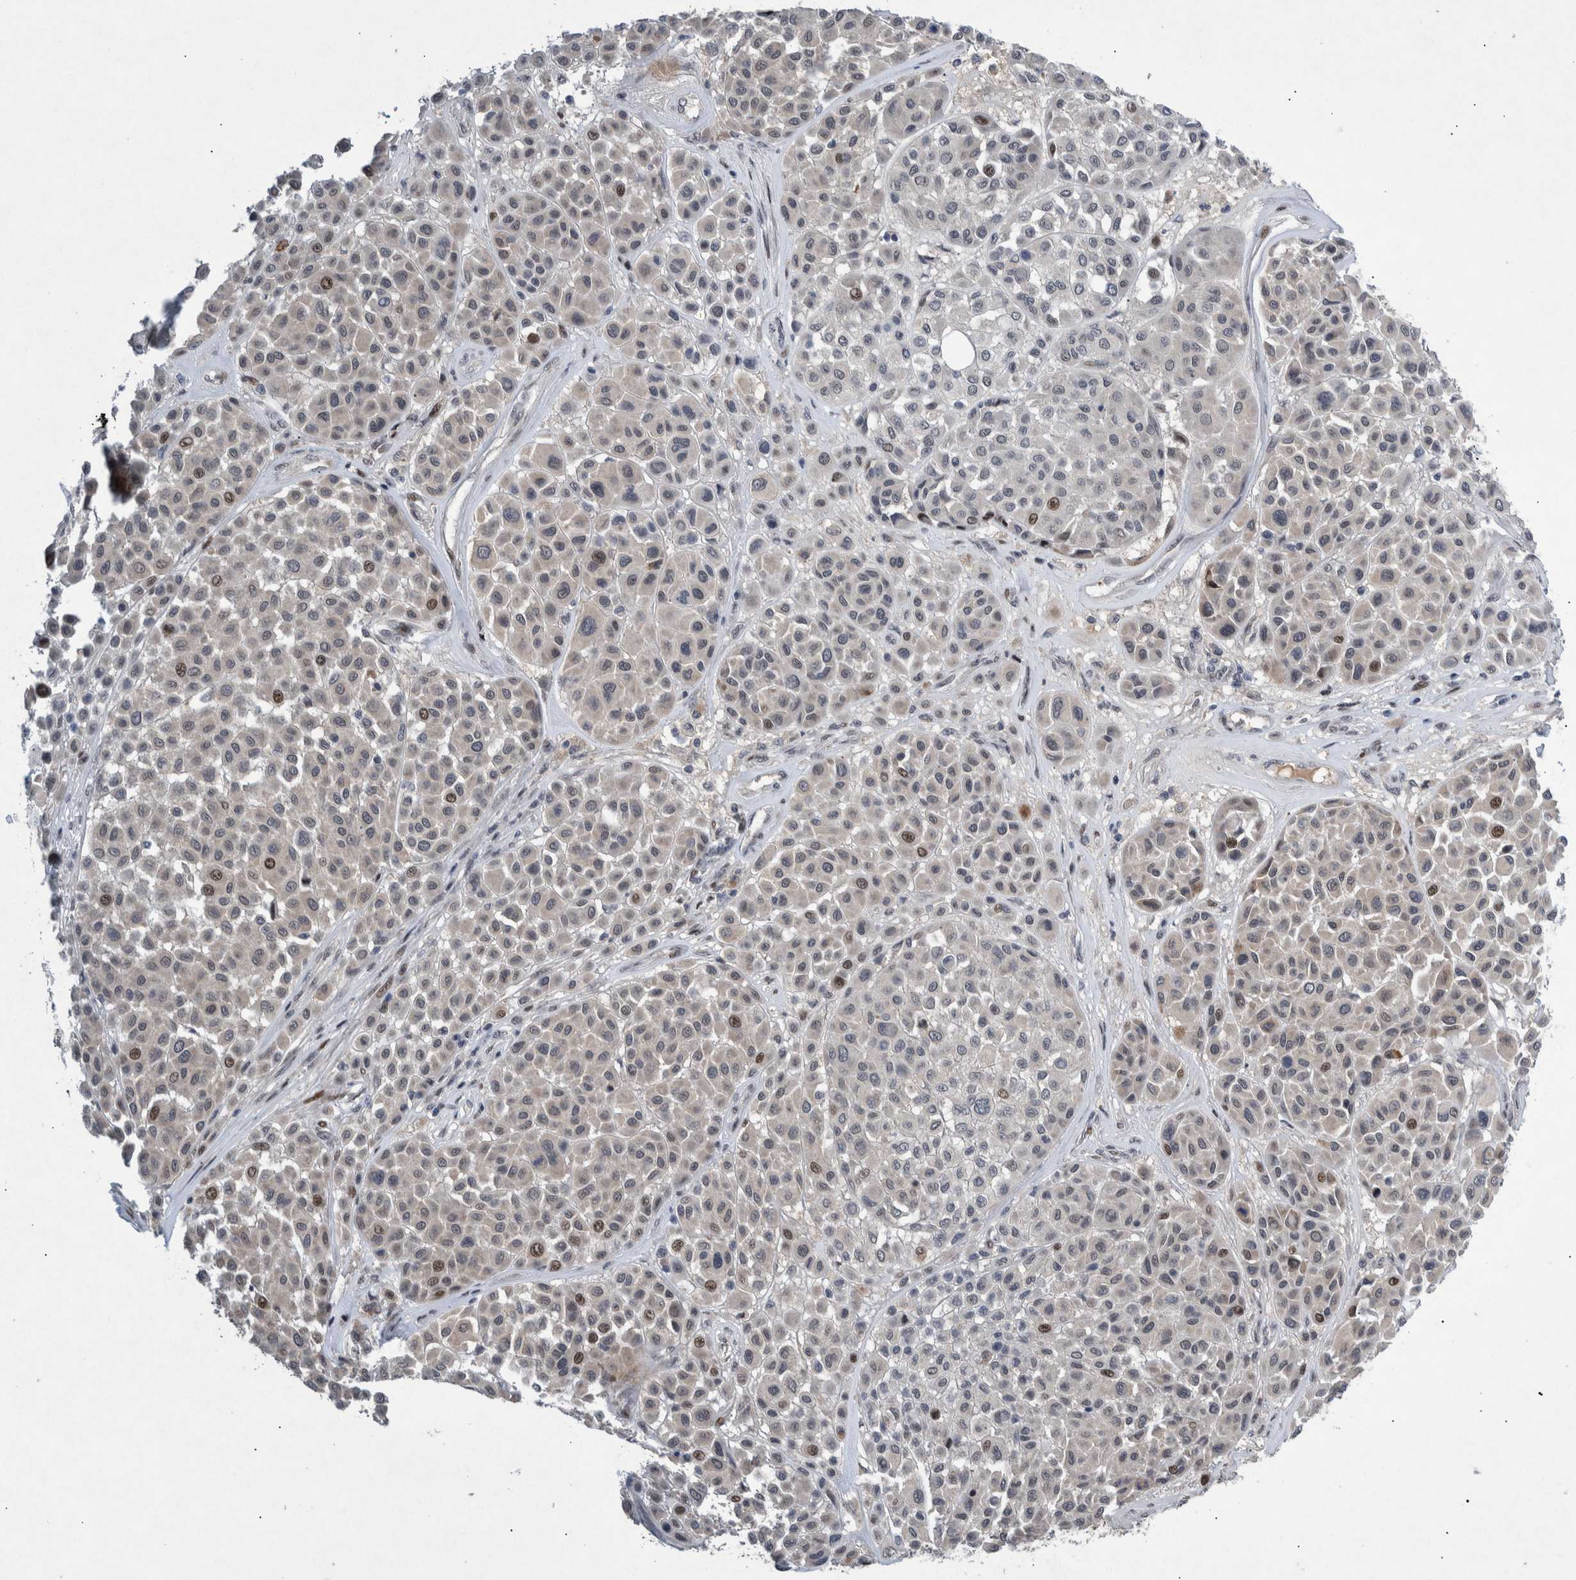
{"staining": {"intensity": "moderate", "quantity": "<25%", "location": "nuclear"}, "tissue": "melanoma", "cell_type": "Tumor cells", "image_type": "cancer", "snomed": [{"axis": "morphology", "description": "Malignant melanoma, Metastatic site"}, {"axis": "topography", "description": "Soft tissue"}], "caption": "Immunohistochemical staining of melanoma exhibits moderate nuclear protein expression in approximately <25% of tumor cells.", "gene": "ESRP1", "patient": {"sex": "male", "age": 41}}